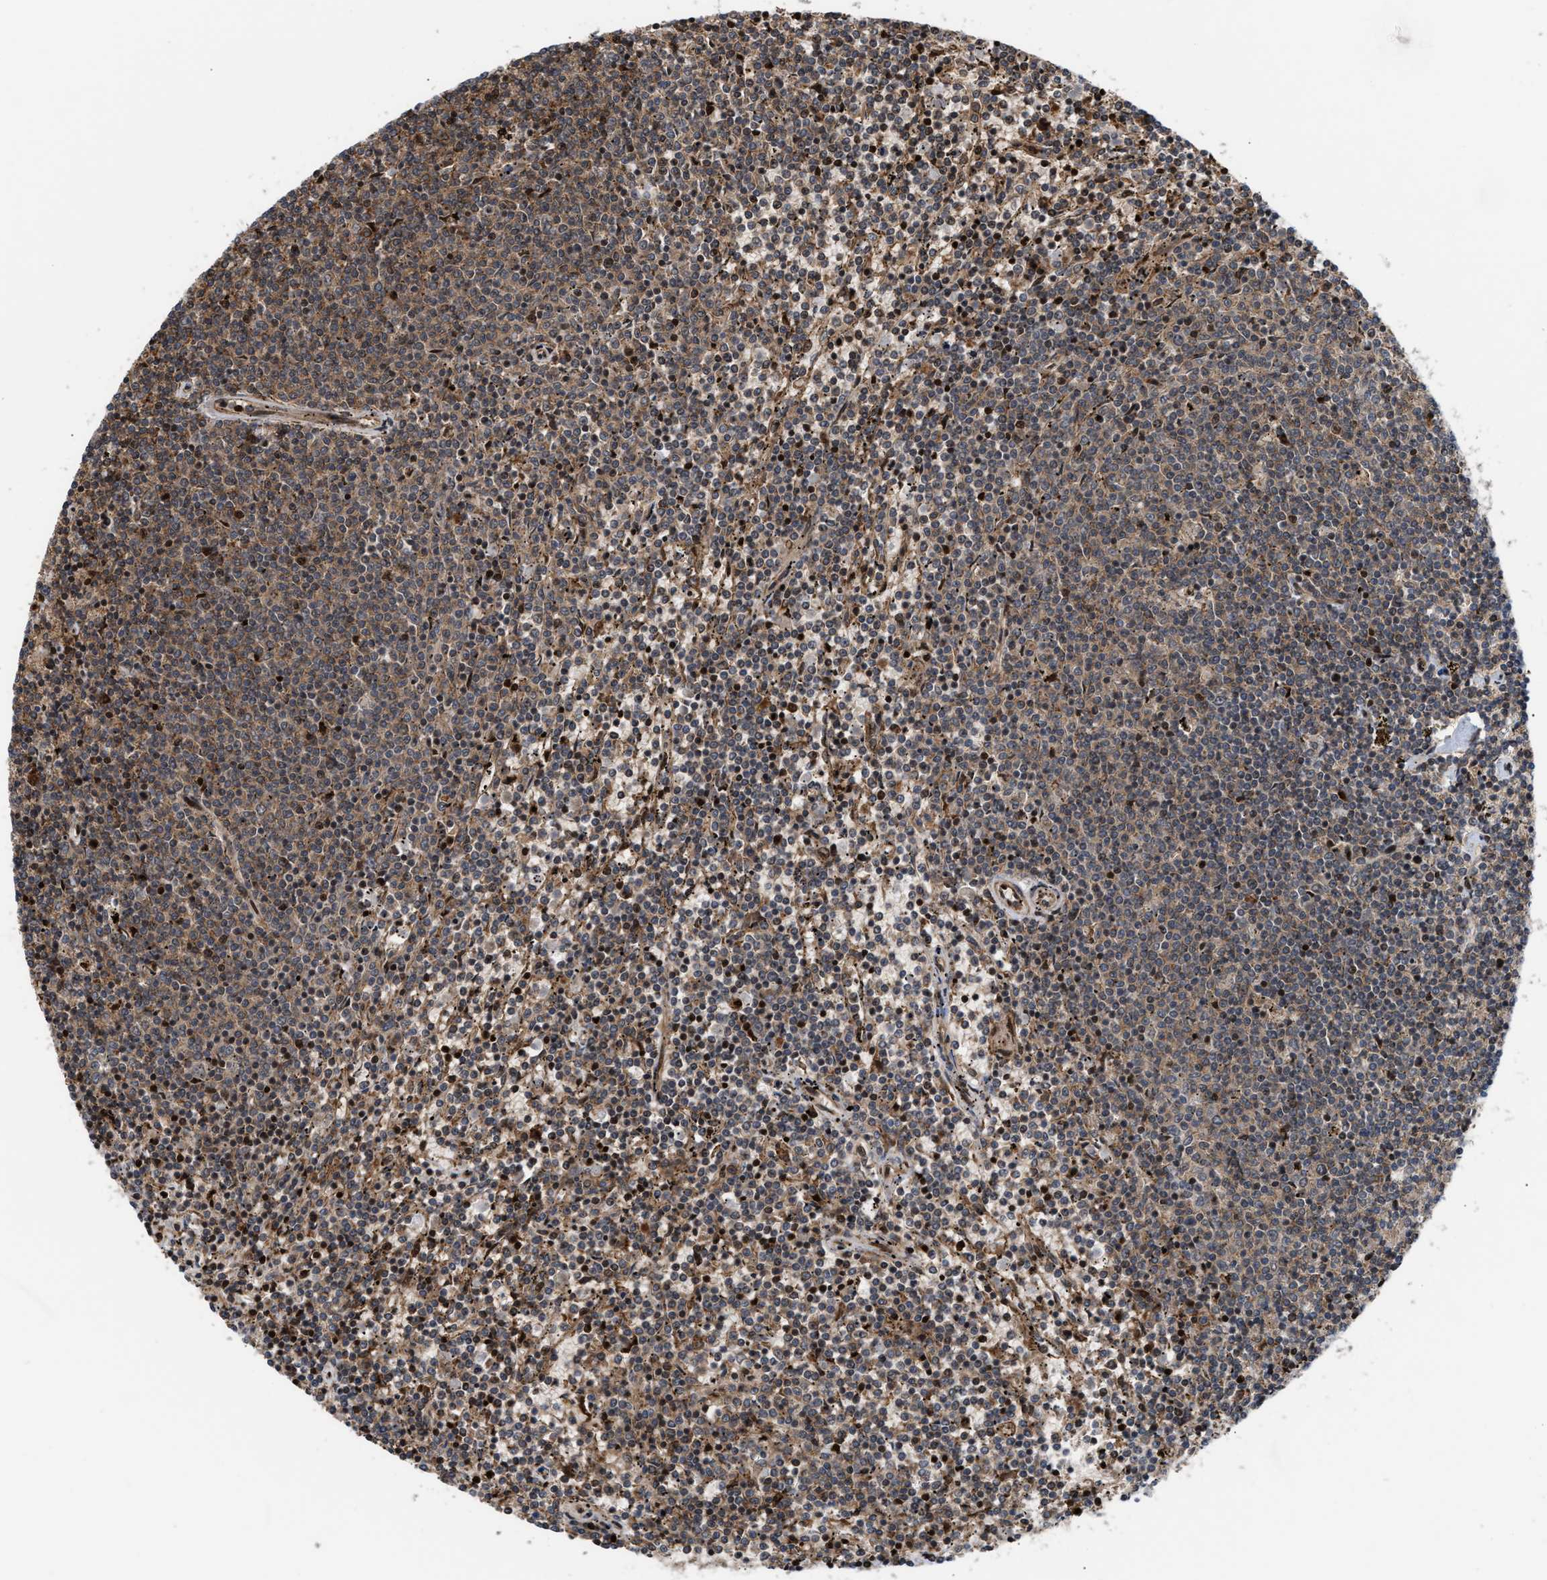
{"staining": {"intensity": "weak", "quantity": ">75%", "location": "cytoplasmic/membranous,nuclear"}, "tissue": "lymphoma", "cell_type": "Tumor cells", "image_type": "cancer", "snomed": [{"axis": "morphology", "description": "Malignant lymphoma, non-Hodgkin's type, Low grade"}, {"axis": "topography", "description": "Spleen"}], "caption": "The immunohistochemical stain highlights weak cytoplasmic/membranous and nuclear positivity in tumor cells of malignant lymphoma, non-Hodgkin's type (low-grade) tissue. Using DAB (brown) and hematoxylin (blue) stains, captured at high magnification using brightfield microscopy.", "gene": "STAU2", "patient": {"sex": "female", "age": 50}}